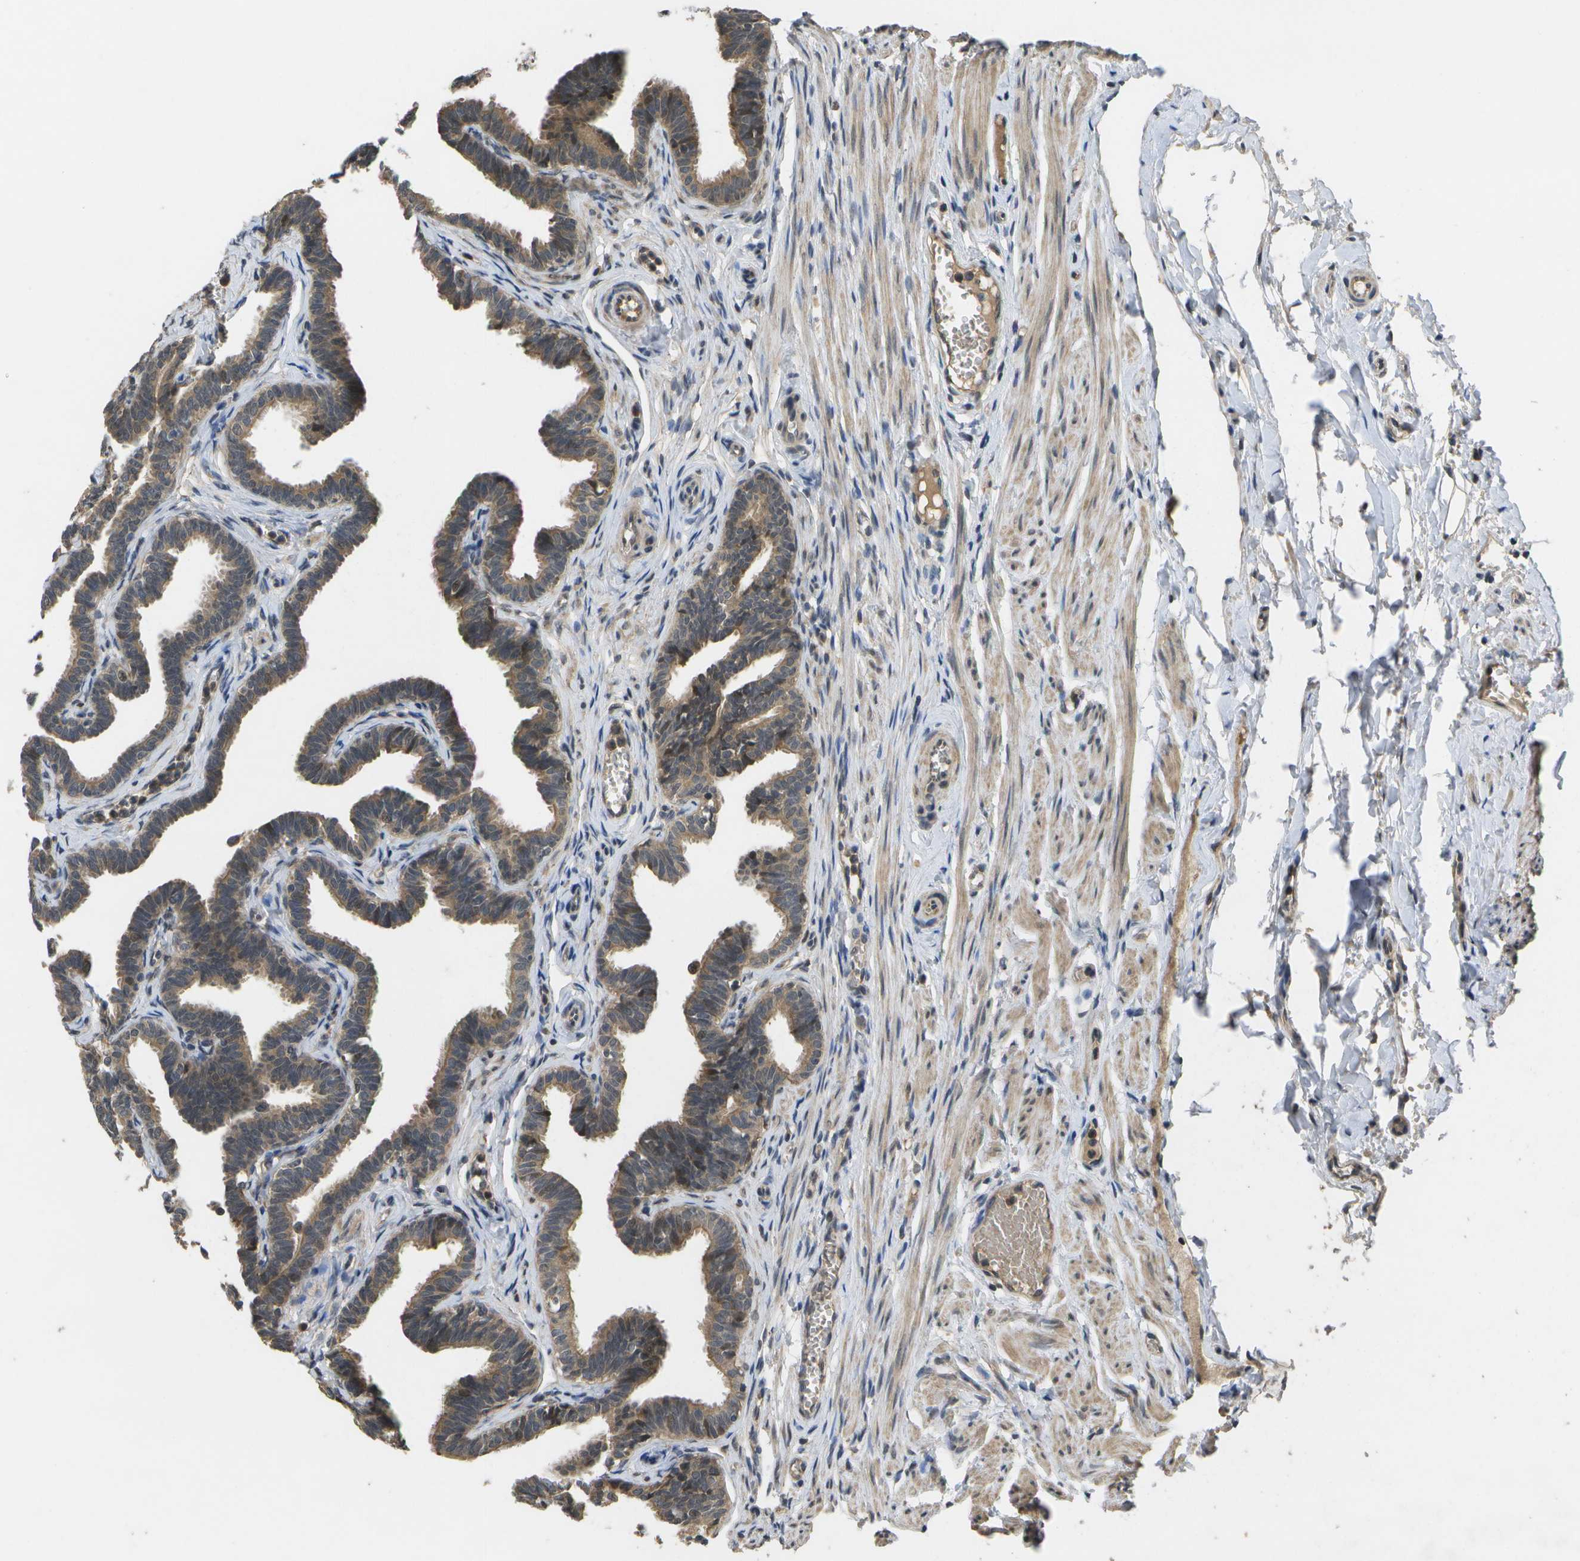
{"staining": {"intensity": "moderate", "quantity": ">75%", "location": "cytoplasmic/membranous,nuclear"}, "tissue": "fallopian tube", "cell_type": "Glandular cells", "image_type": "normal", "snomed": [{"axis": "morphology", "description": "Normal tissue, NOS"}, {"axis": "topography", "description": "Fallopian tube"}], "caption": "An IHC micrograph of benign tissue is shown. Protein staining in brown shows moderate cytoplasmic/membranous,nuclear positivity in fallopian tube within glandular cells.", "gene": "ALAS1", "patient": {"sex": "female", "age": 71}}